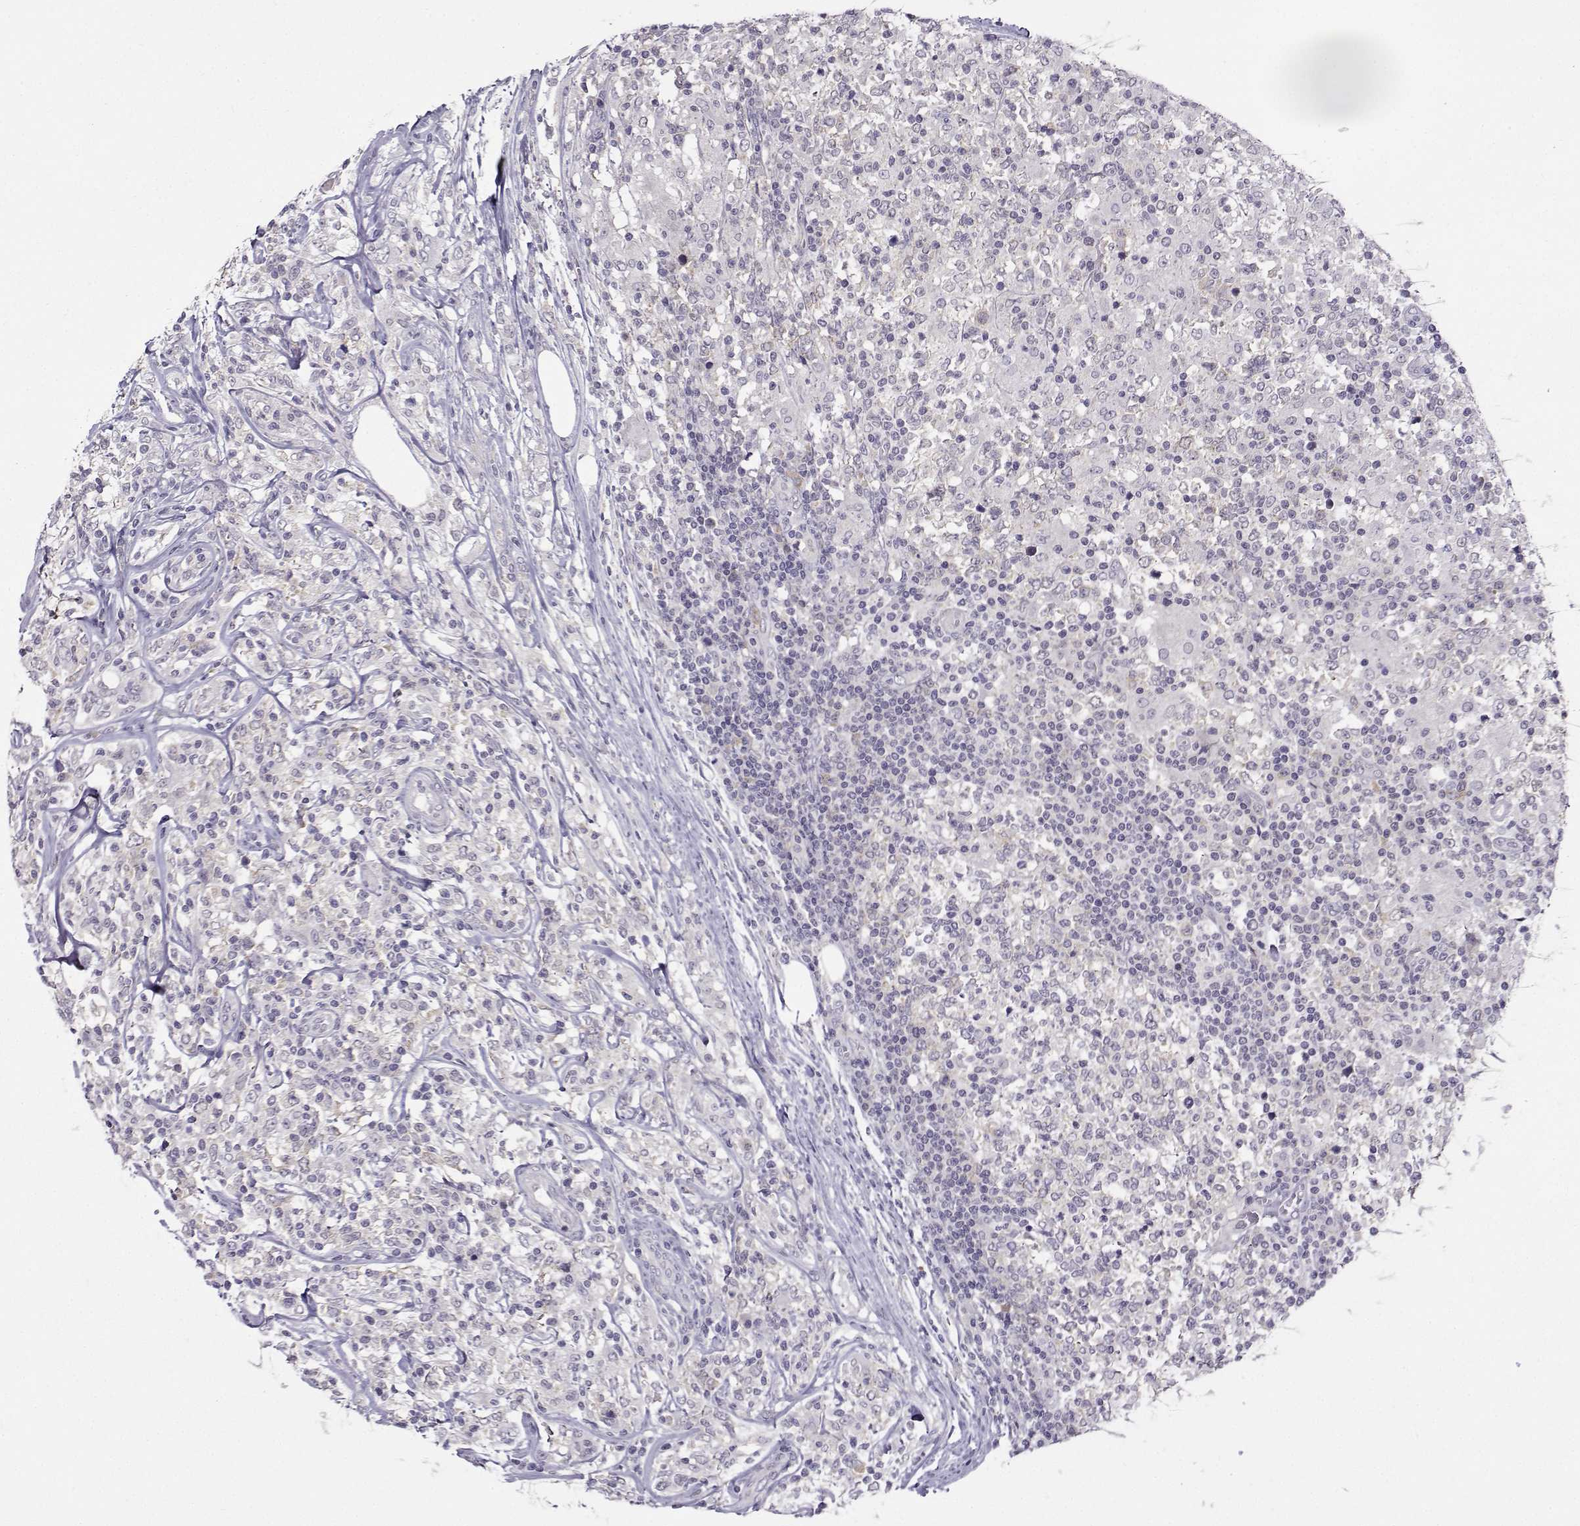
{"staining": {"intensity": "negative", "quantity": "none", "location": "none"}, "tissue": "lymphoma", "cell_type": "Tumor cells", "image_type": "cancer", "snomed": [{"axis": "morphology", "description": "Malignant lymphoma, non-Hodgkin's type, High grade"}, {"axis": "topography", "description": "Lymph node"}], "caption": "DAB immunohistochemical staining of human high-grade malignant lymphoma, non-Hodgkin's type displays no significant expression in tumor cells.", "gene": "DDX20", "patient": {"sex": "female", "age": 84}}